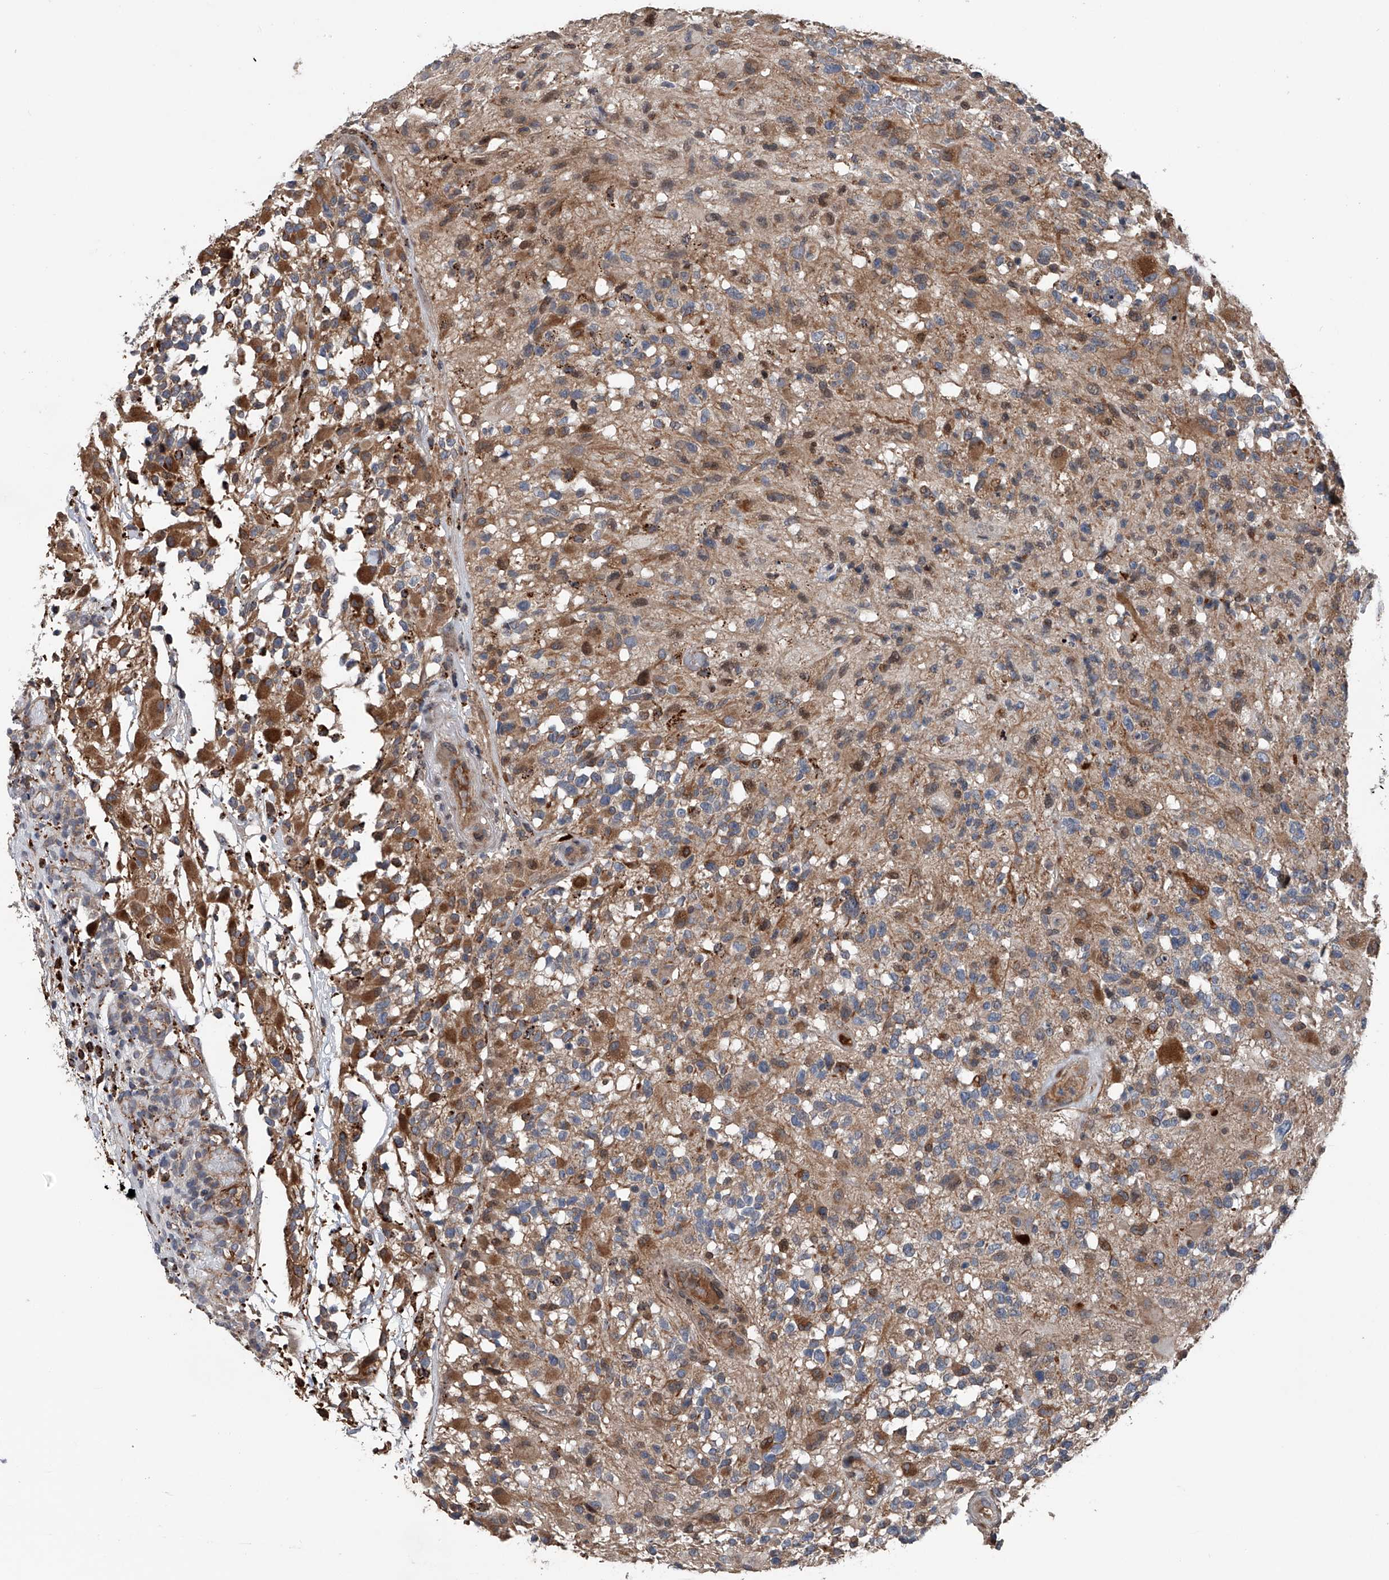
{"staining": {"intensity": "moderate", "quantity": "<25%", "location": "cytoplasmic/membranous"}, "tissue": "glioma", "cell_type": "Tumor cells", "image_type": "cancer", "snomed": [{"axis": "morphology", "description": "Glioma, malignant, High grade"}, {"axis": "morphology", "description": "Glioblastoma, NOS"}, {"axis": "topography", "description": "Brain"}], "caption": "Glioma was stained to show a protein in brown. There is low levels of moderate cytoplasmic/membranous staining in approximately <25% of tumor cells.", "gene": "DST", "patient": {"sex": "male", "age": 60}}